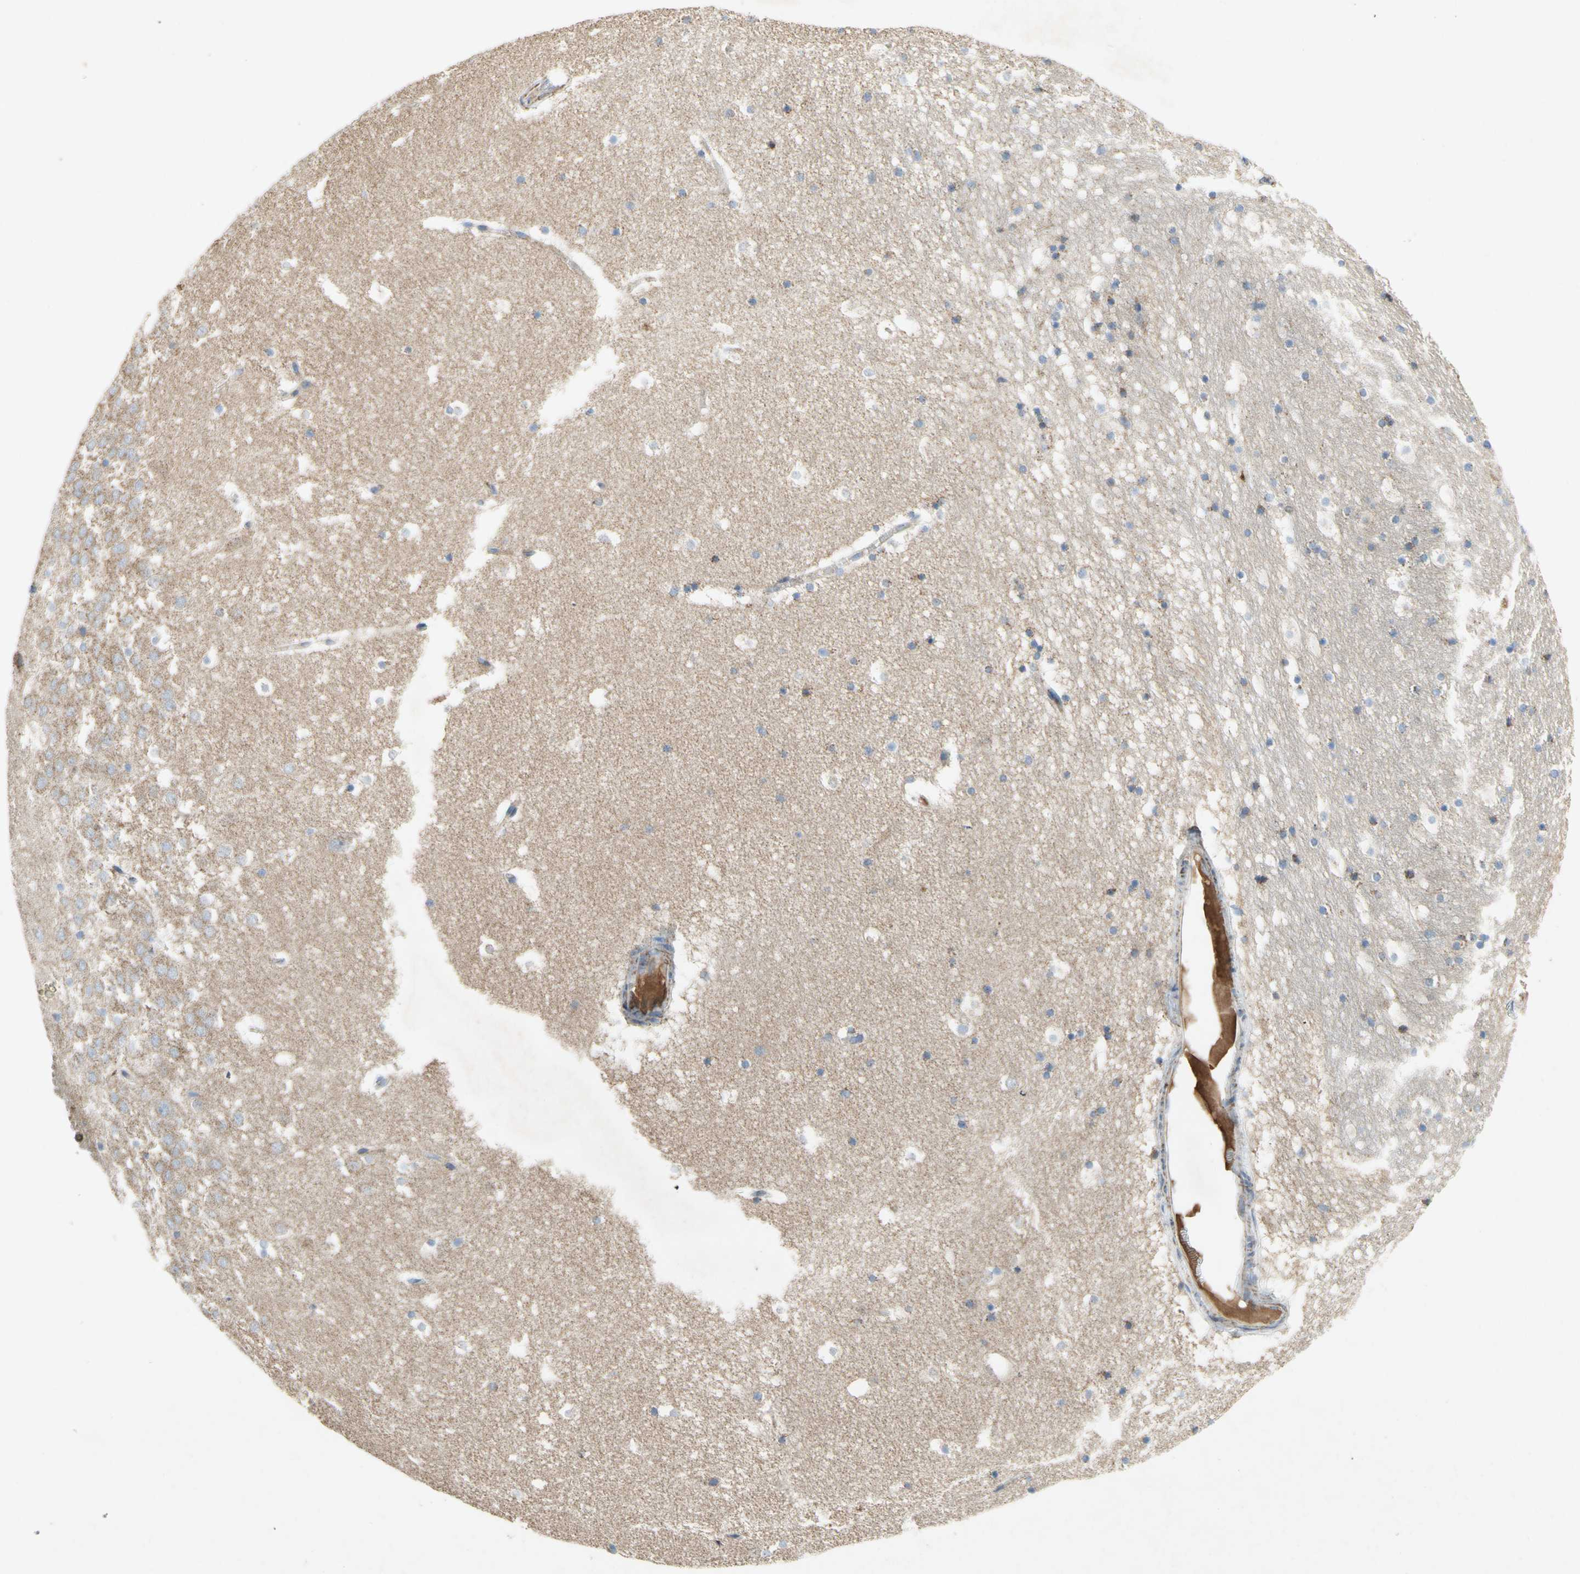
{"staining": {"intensity": "moderate", "quantity": "25%-75%", "location": "cytoplasmic/membranous"}, "tissue": "hippocampus", "cell_type": "Glial cells", "image_type": "normal", "snomed": [{"axis": "morphology", "description": "Normal tissue, NOS"}, {"axis": "topography", "description": "Hippocampus"}], "caption": "Immunohistochemical staining of unremarkable human hippocampus shows moderate cytoplasmic/membranous protein expression in approximately 25%-75% of glial cells.", "gene": "SDHB", "patient": {"sex": "male", "age": 45}}